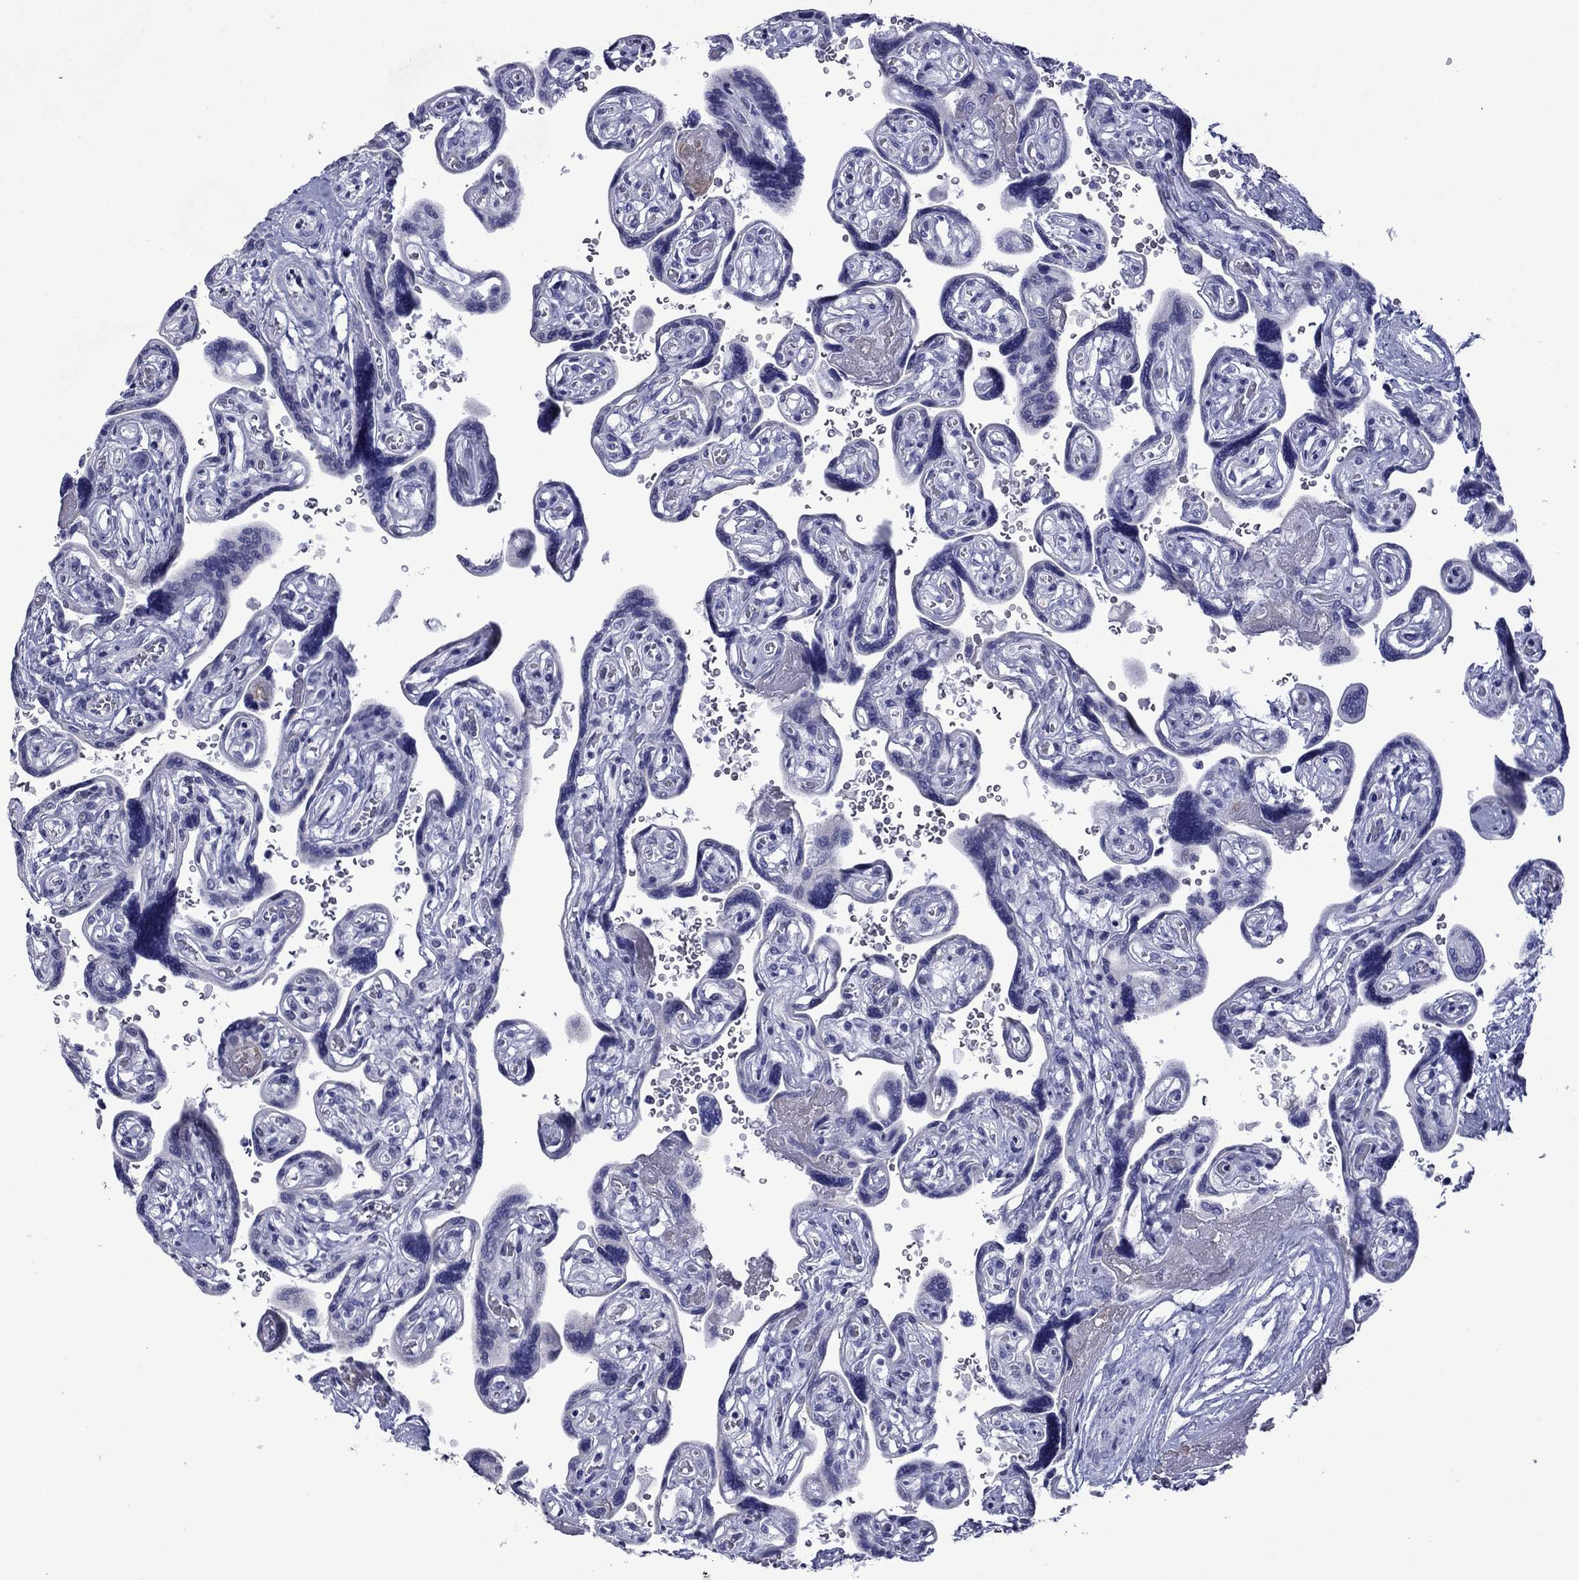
{"staining": {"intensity": "negative", "quantity": "none", "location": "none"}, "tissue": "placenta", "cell_type": "Decidual cells", "image_type": "normal", "snomed": [{"axis": "morphology", "description": "Normal tissue, NOS"}, {"axis": "topography", "description": "Placenta"}], "caption": "Micrograph shows no significant protein expression in decidual cells of benign placenta. Brightfield microscopy of IHC stained with DAB (brown) and hematoxylin (blue), captured at high magnification.", "gene": "PIWIL1", "patient": {"sex": "female", "age": 32}}